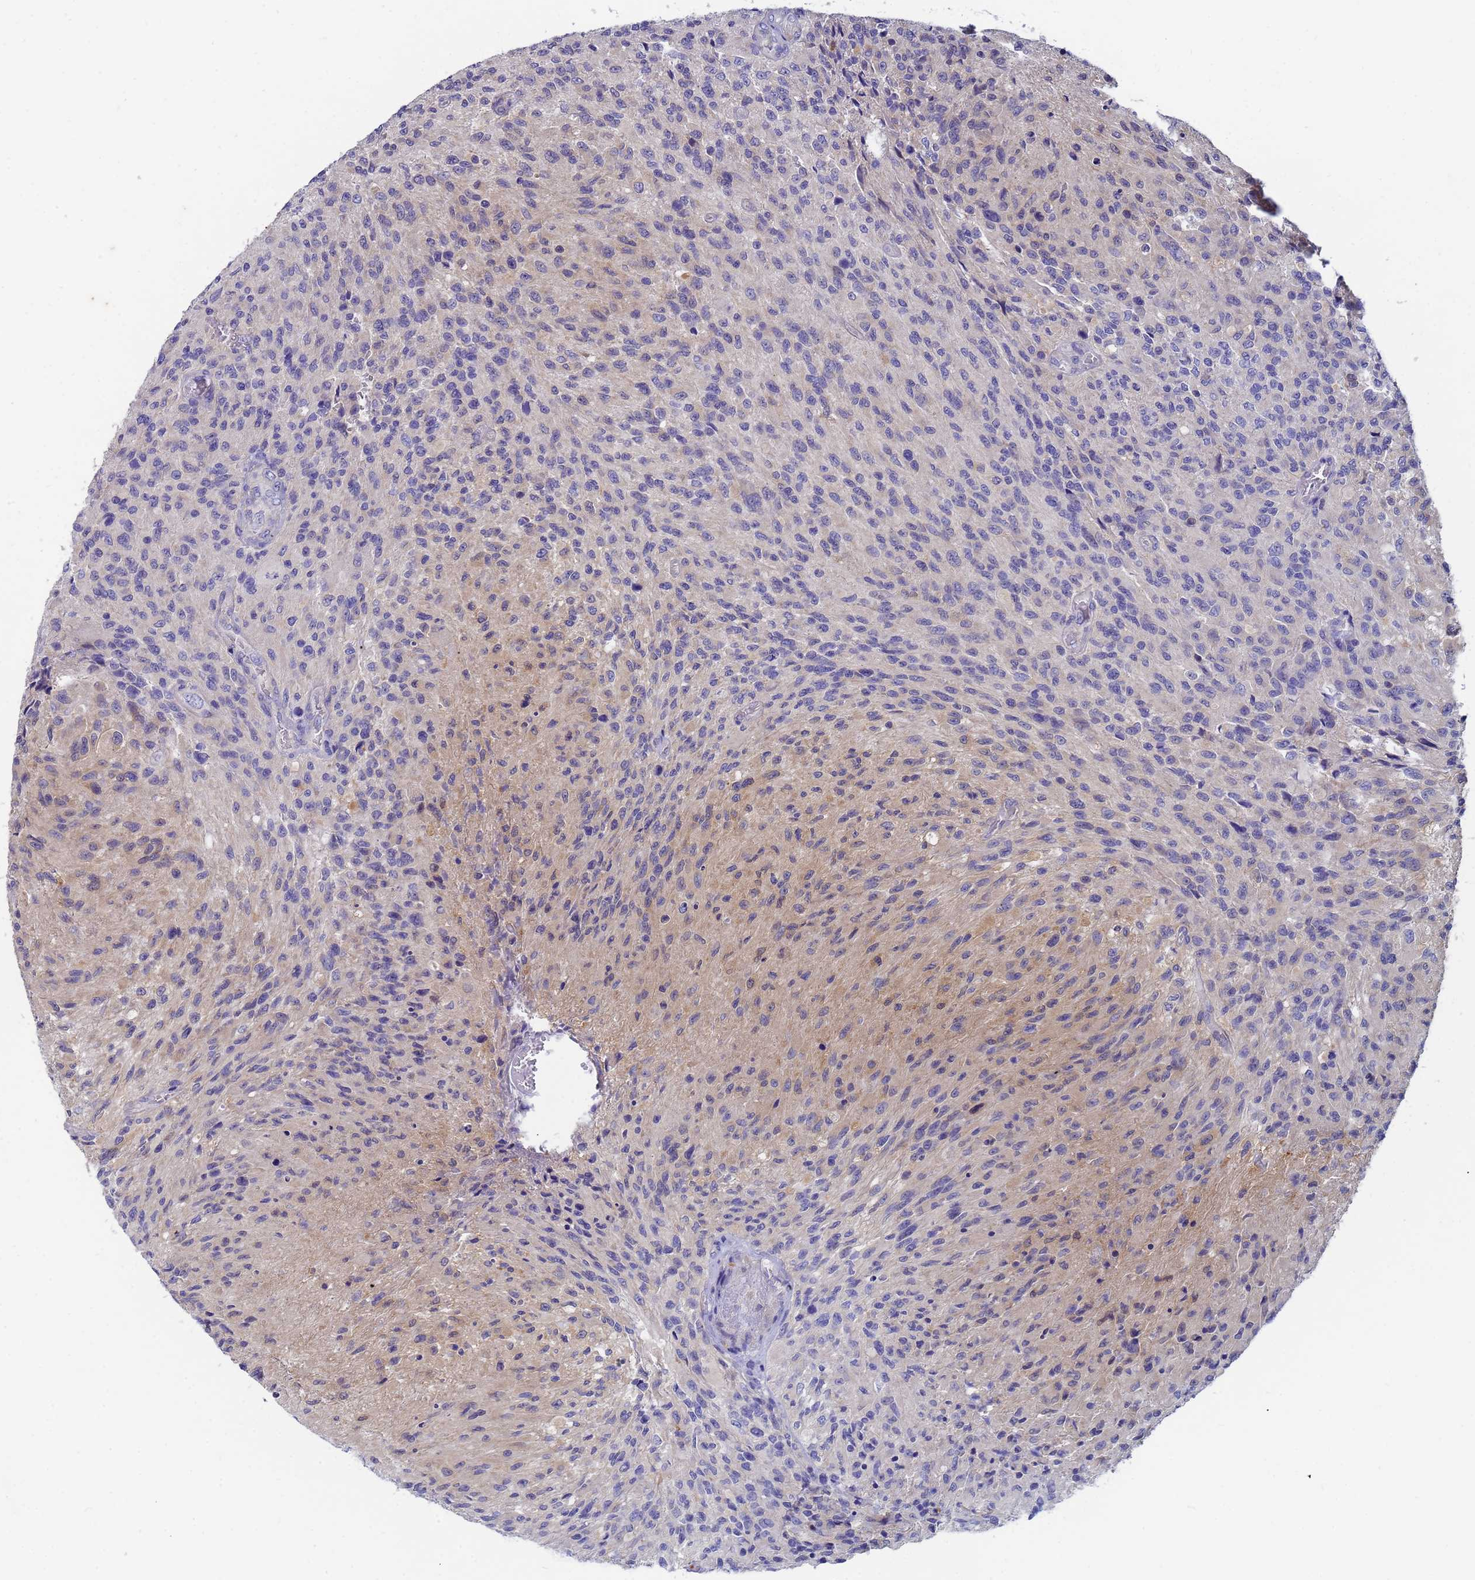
{"staining": {"intensity": "weak", "quantity": "<25%", "location": "cytoplasmic/membranous"}, "tissue": "glioma", "cell_type": "Tumor cells", "image_type": "cancer", "snomed": [{"axis": "morphology", "description": "Normal tissue, NOS"}, {"axis": "morphology", "description": "Glioma, malignant, High grade"}, {"axis": "topography", "description": "Cerebral cortex"}], "caption": "Immunohistochemistry micrograph of malignant glioma (high-grade) stained for a protein (brown), which exhibits no expression in tumor cells. (DAB immunohistochemistry (IHC) visualized using brightfield microscopy, high magnification).", "gene": "TTLL11", "patient": {"sex": "male", "age": 56}}